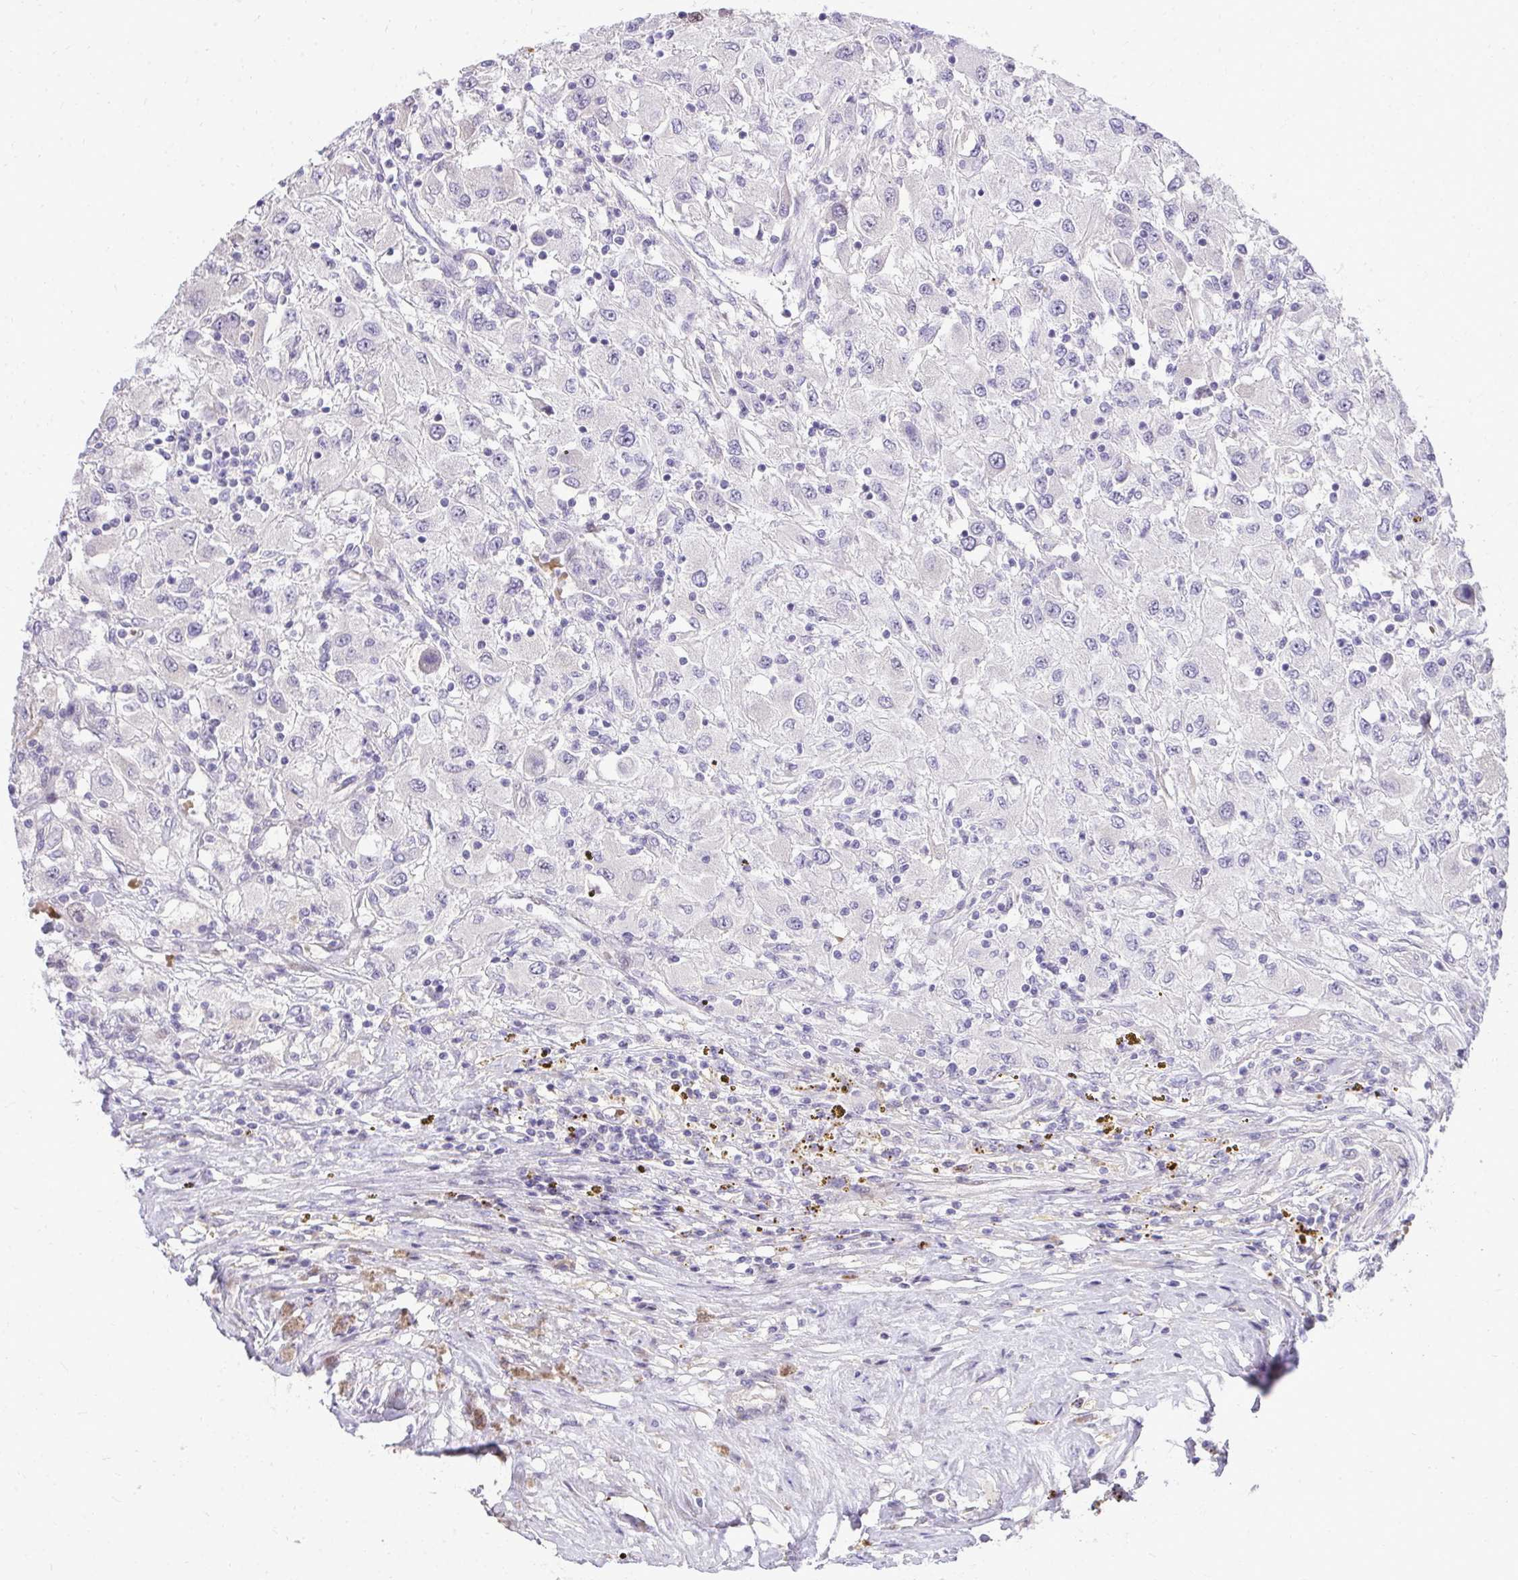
{"staining": {"intensity": "negative", "quantity": "none", "location": "none"}, "tissue": "renal cancer", "cell_type": "Tumor cells", "image_type": "cancer", "snomed": [{"axis": "morphology", "description": "Adenocarcinoma, NOS"}, {"axis": "topography", "description": "Kidney"}], "caption": "Immunohistochemistry (IHC) of renal adenocarcinoma reveals no staining in tumor cells.", "gene": "DLX4", "patient": {"sex": "female", "age": 67}}